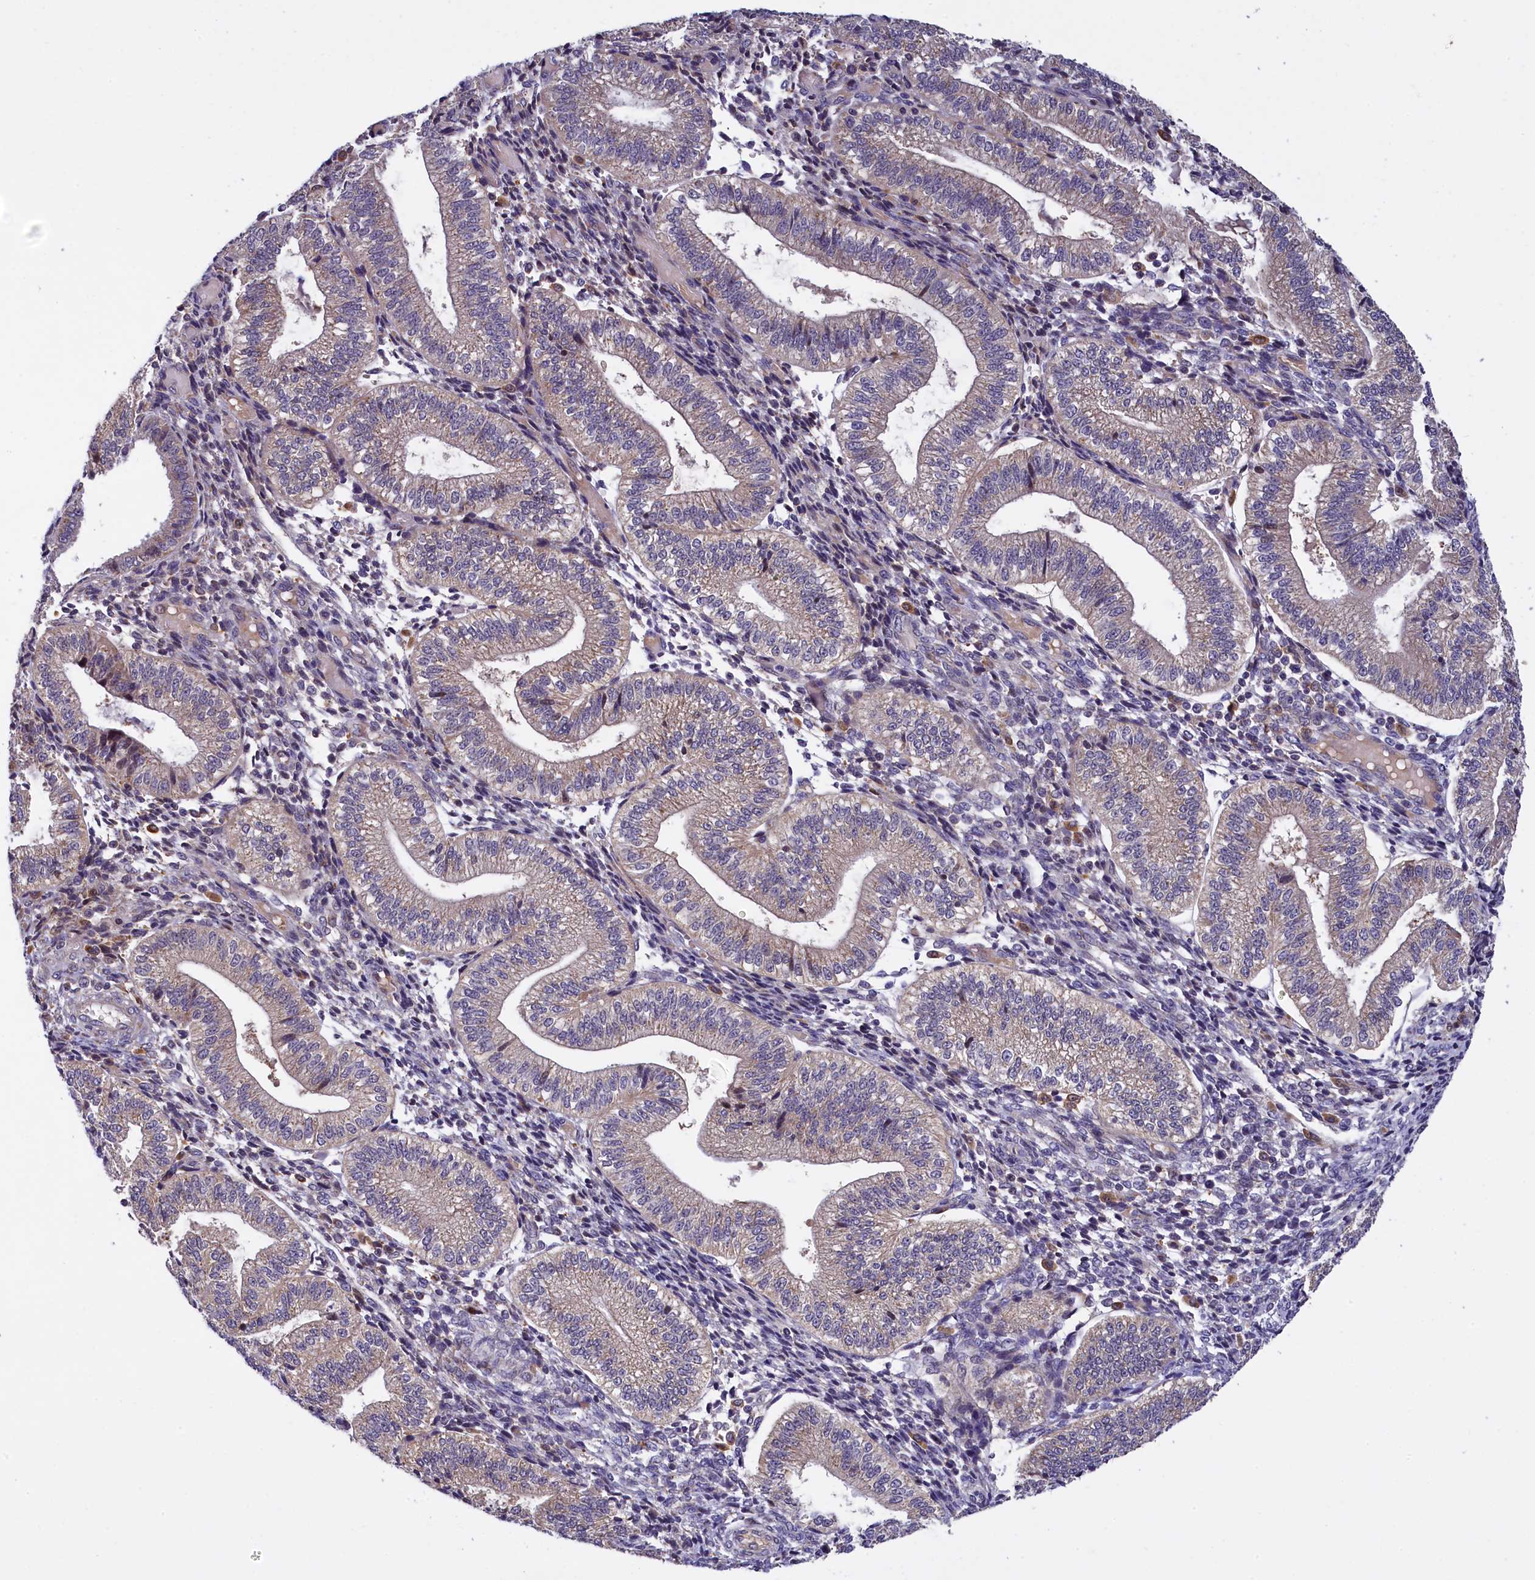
{"staining": {"intensity": "negative", "quantity": "none", "location": "none"}, "tissue": "endometrium", "cell_type": "Cells in endometrial stroma", "image_type": "normal", "snomed": [{"axis": "morphology", "description": "Normal tissue, NOS"}, {"axis": "topography", "description": "Endometrium"}], "caption": "A micrograph of endometrium stained for a protein shows no brown staining in cells in endometrial stroma. Brightfield microscopy of immunohistochemistry stained with DAB (3,3'-diaminobenzidine) (brown) and hematoxylin (blue), captured at high magnification.", "gene": "NAIP", "patient": {"sex": "female", "age": 34}}